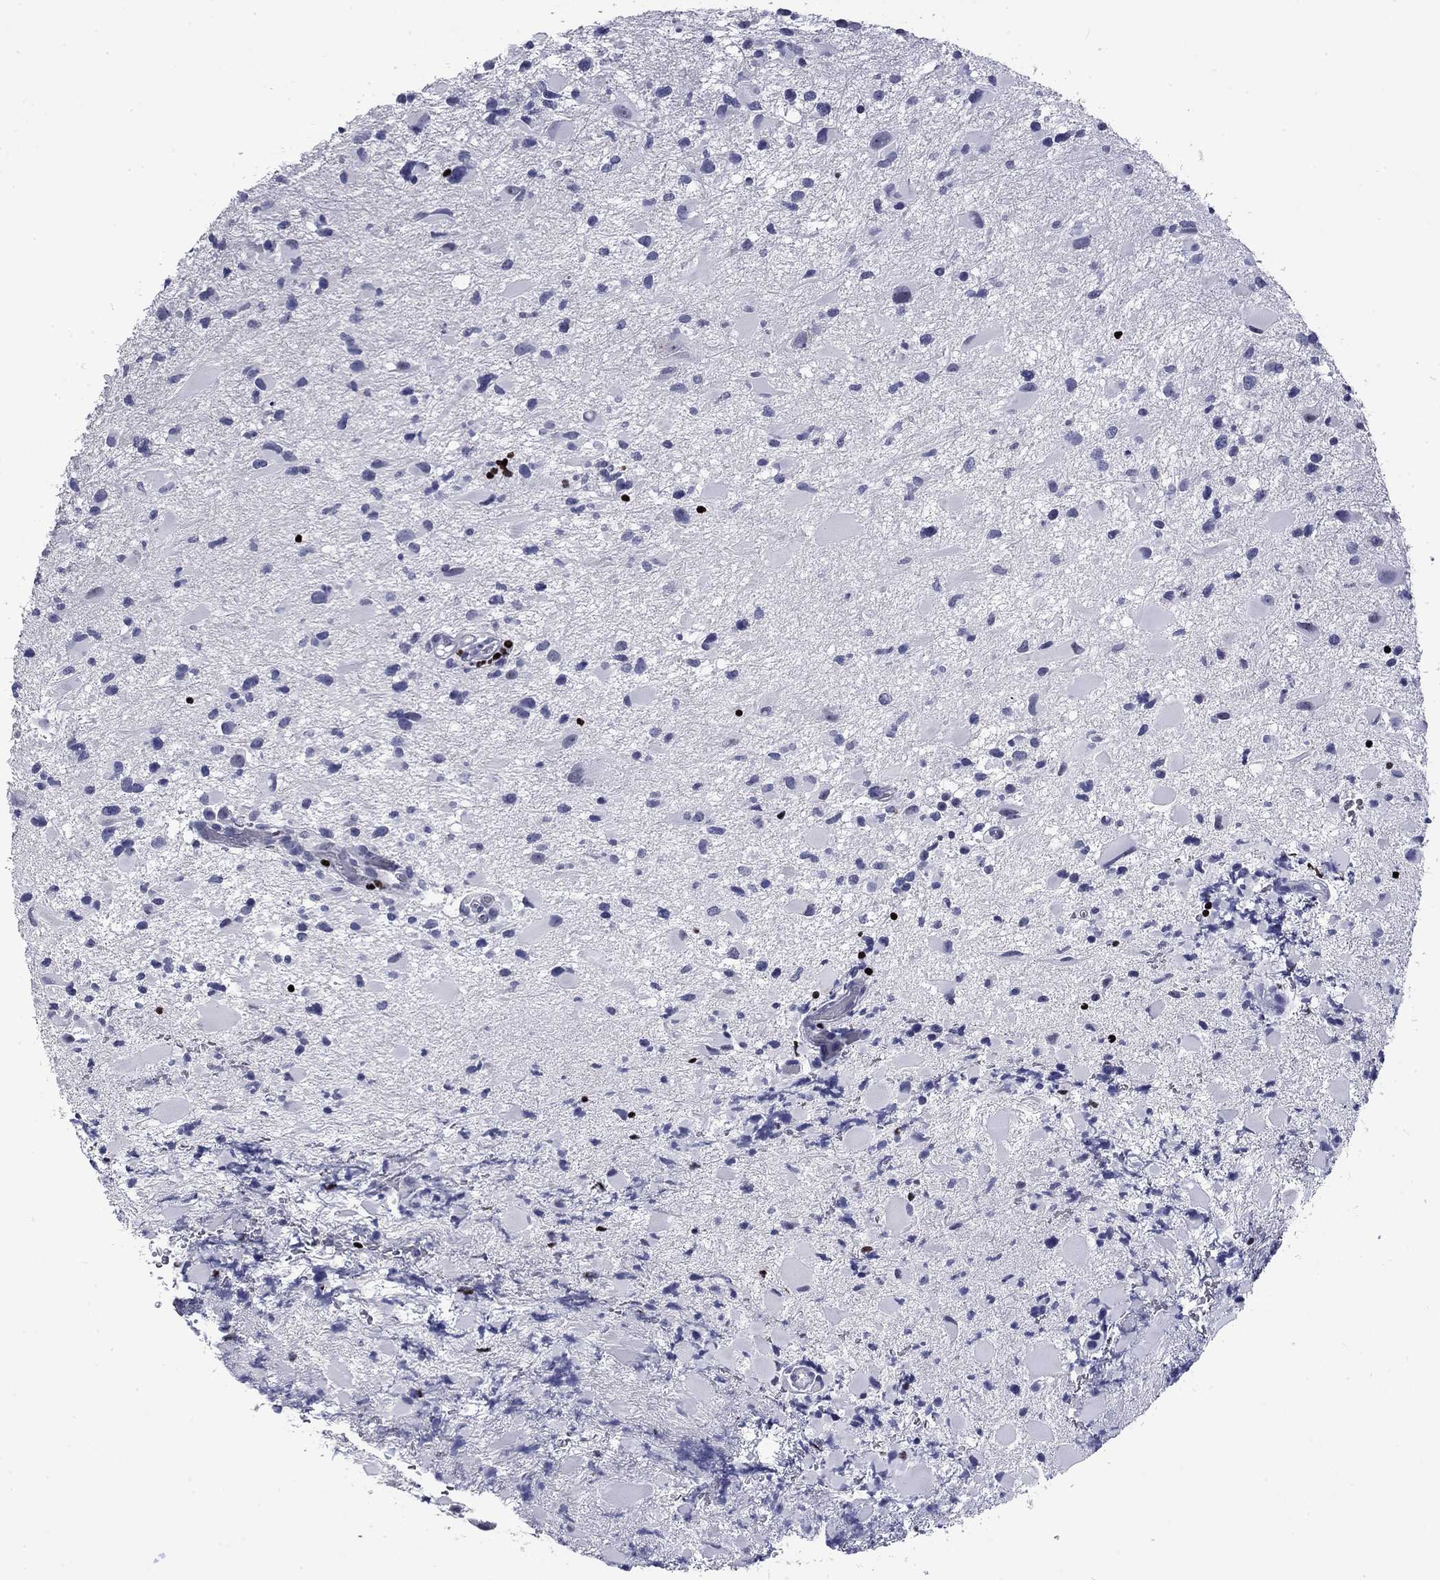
{"staining": {"intensity": "negative", "quantity": "none", "location": "none"}, "tissue": "glioma", "cell_type": "Tumor cells", "image_type": "cancer", "snomed": [{"axis": "morphology", "description": "Glioma, malignant, Low grade"}, {"axis": "topography", "description": "Brain"}], "caption": "Malignant glioma (low-grade) was stained to show a protein in brown. There is no significant staining in tumor cells.", "gene": "IKZF3", "patient": {"sex": "female", "age": 32}}